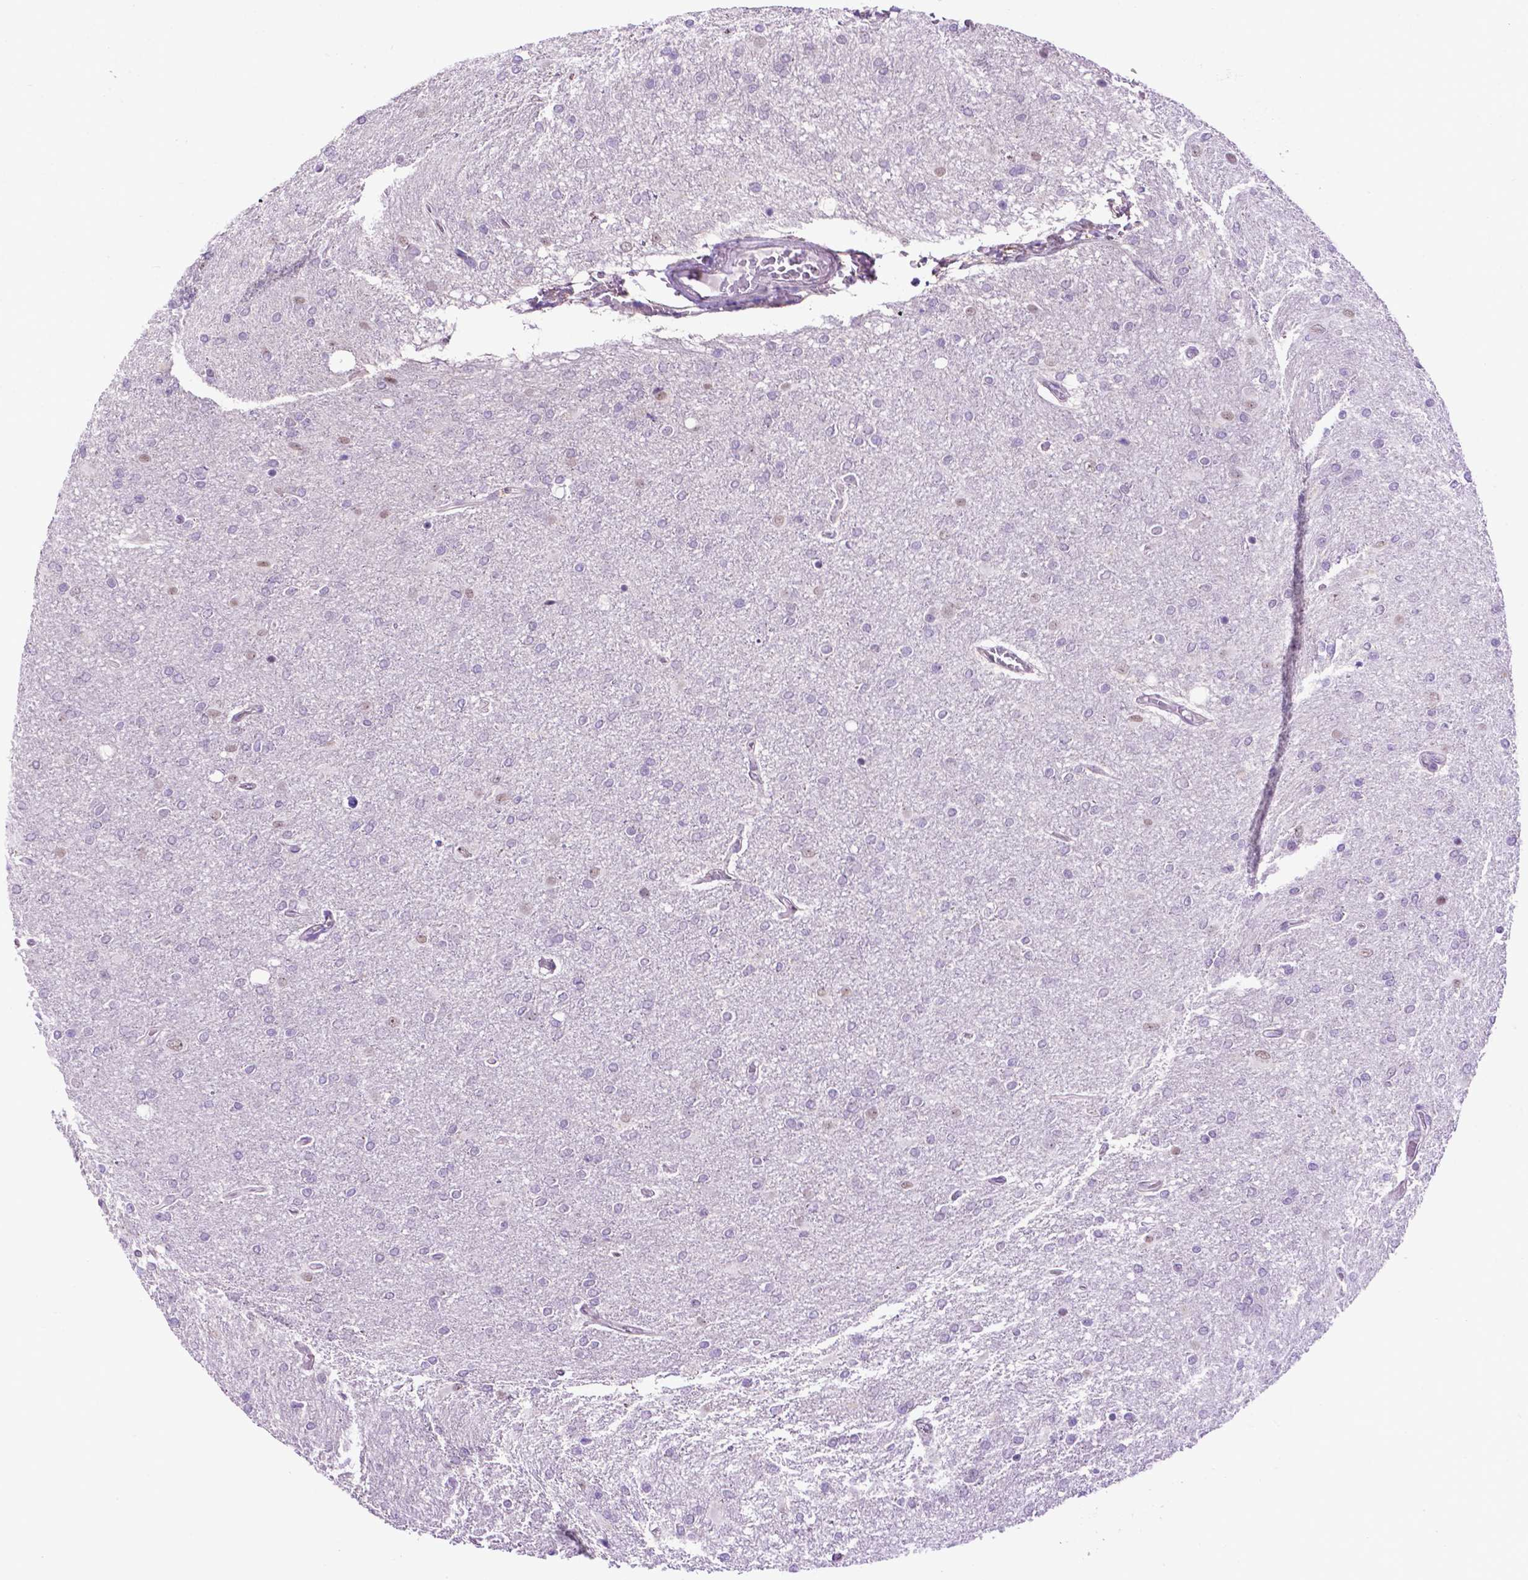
{"staining": {"intensity": "negative", "quantity": "none", "location": "none"}, "tissue": "glioma", "cell_type": "Tumor cells", "image_type": "cancer", "snomed": [{"axis": "morphology", "description": "Glioma, malignant, High grade"}, {"axis": "topography", "description": "Cerebral cortex"}], "caption": "IHC of glioma shows no staining in tumor cells. (IHC, brightfield microscopy, high magnification).", "gene": "TACSTD2", "patient": {"sex": "male", "age": 70}}